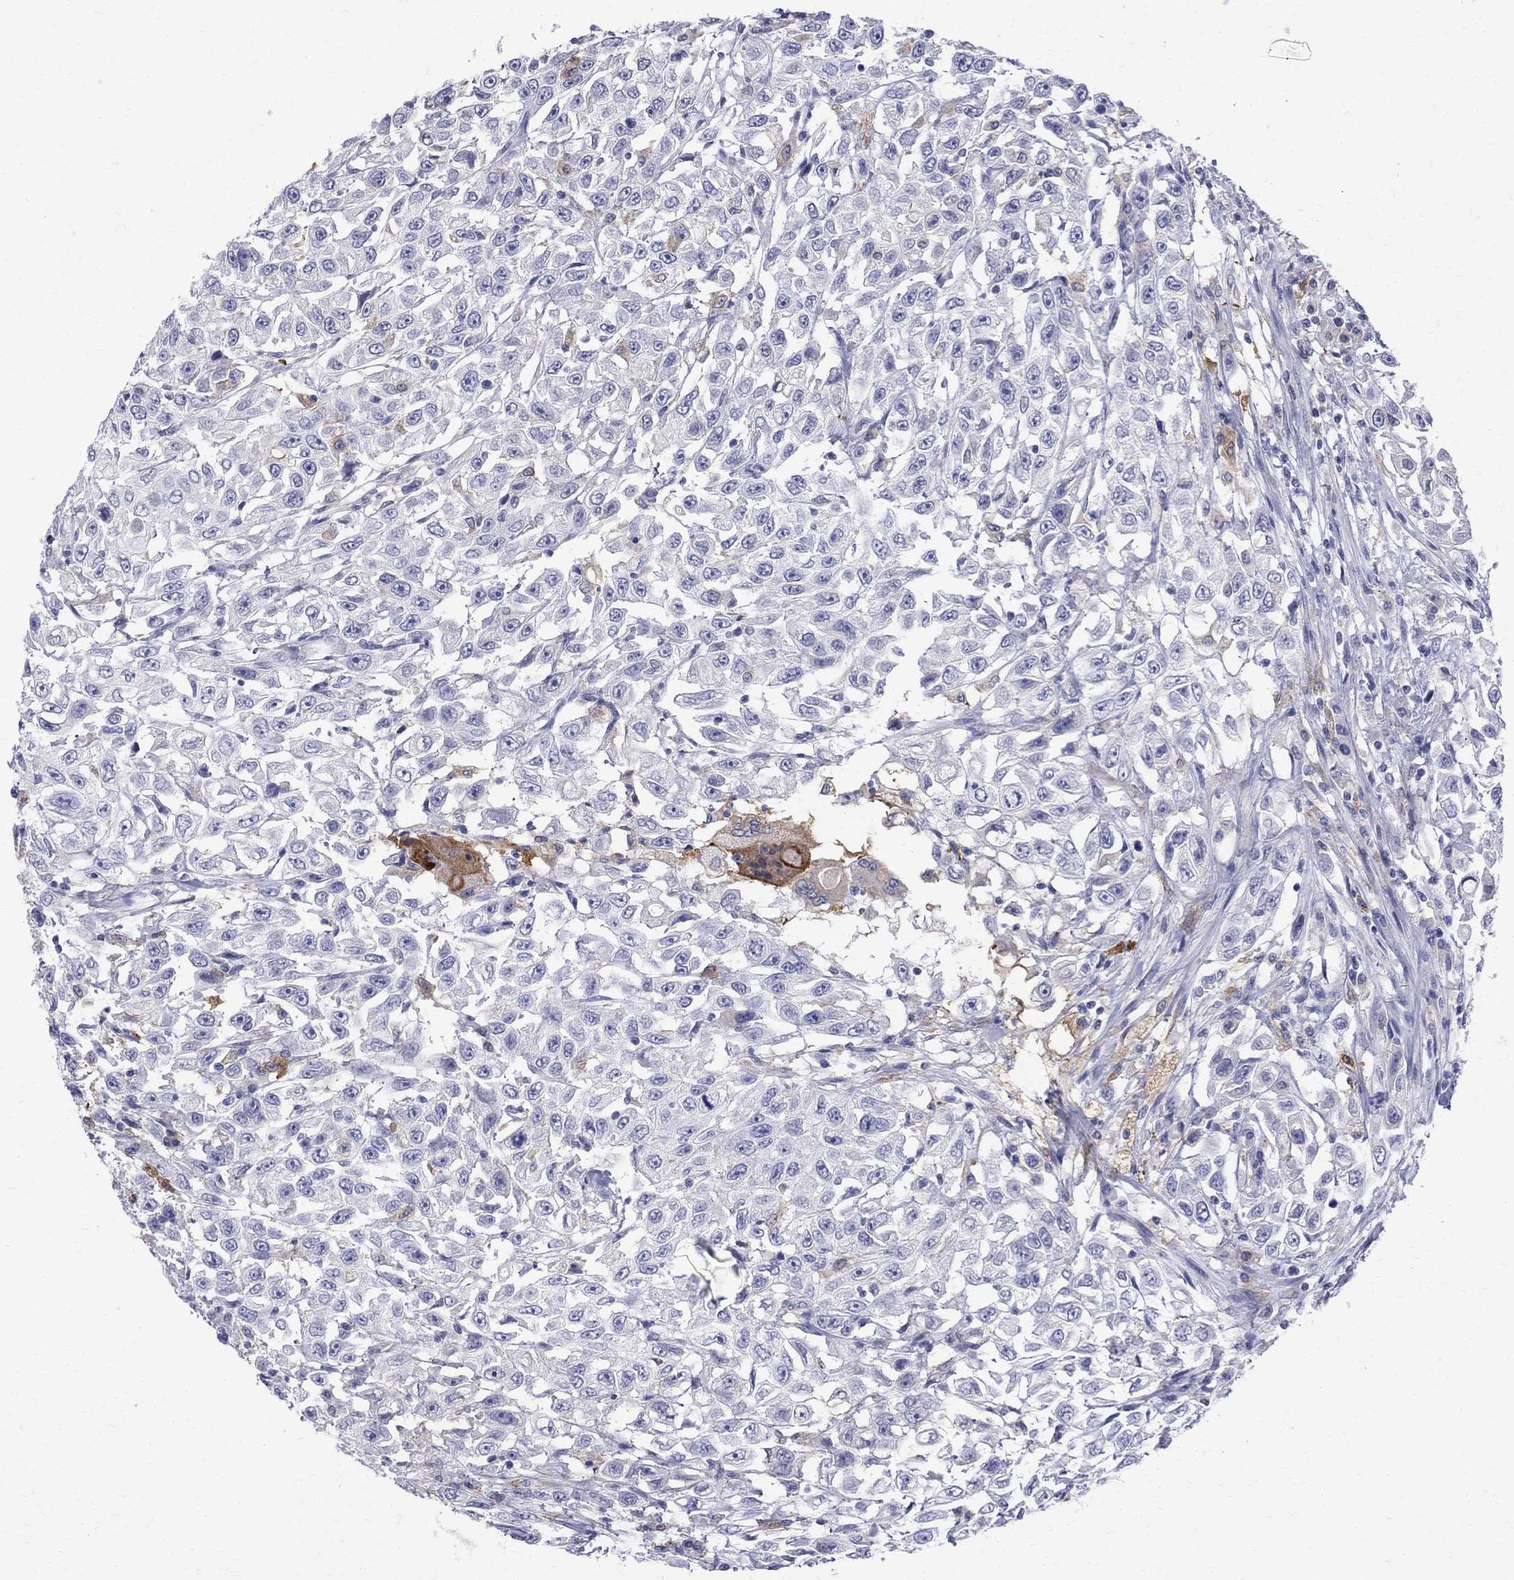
{"staining": {"intensity": "negative", "quantity": "none", "location": "none"}, "tissue": "urothelial cancer", "cell_type": "Tumor cells", "image_type": "cancer", "snomed": [{"axis": "morphology", "description": "Urothelial carcinoma, High grade"}, {"axis": "topography", "description": "Urinary bladder"}], "caption": "Image shows no significant protein expression in tumor cells of high-grade urothelial carcinoma. Brightfield microscopy of immunohistochemistry (IHC) stained with DAB (3,3'-diaminobenzidine) (brown) and hematoxylin (blue), captured at high magnification.", "gene": "AGER", "patient": {"sex": "female", "age": 56}}